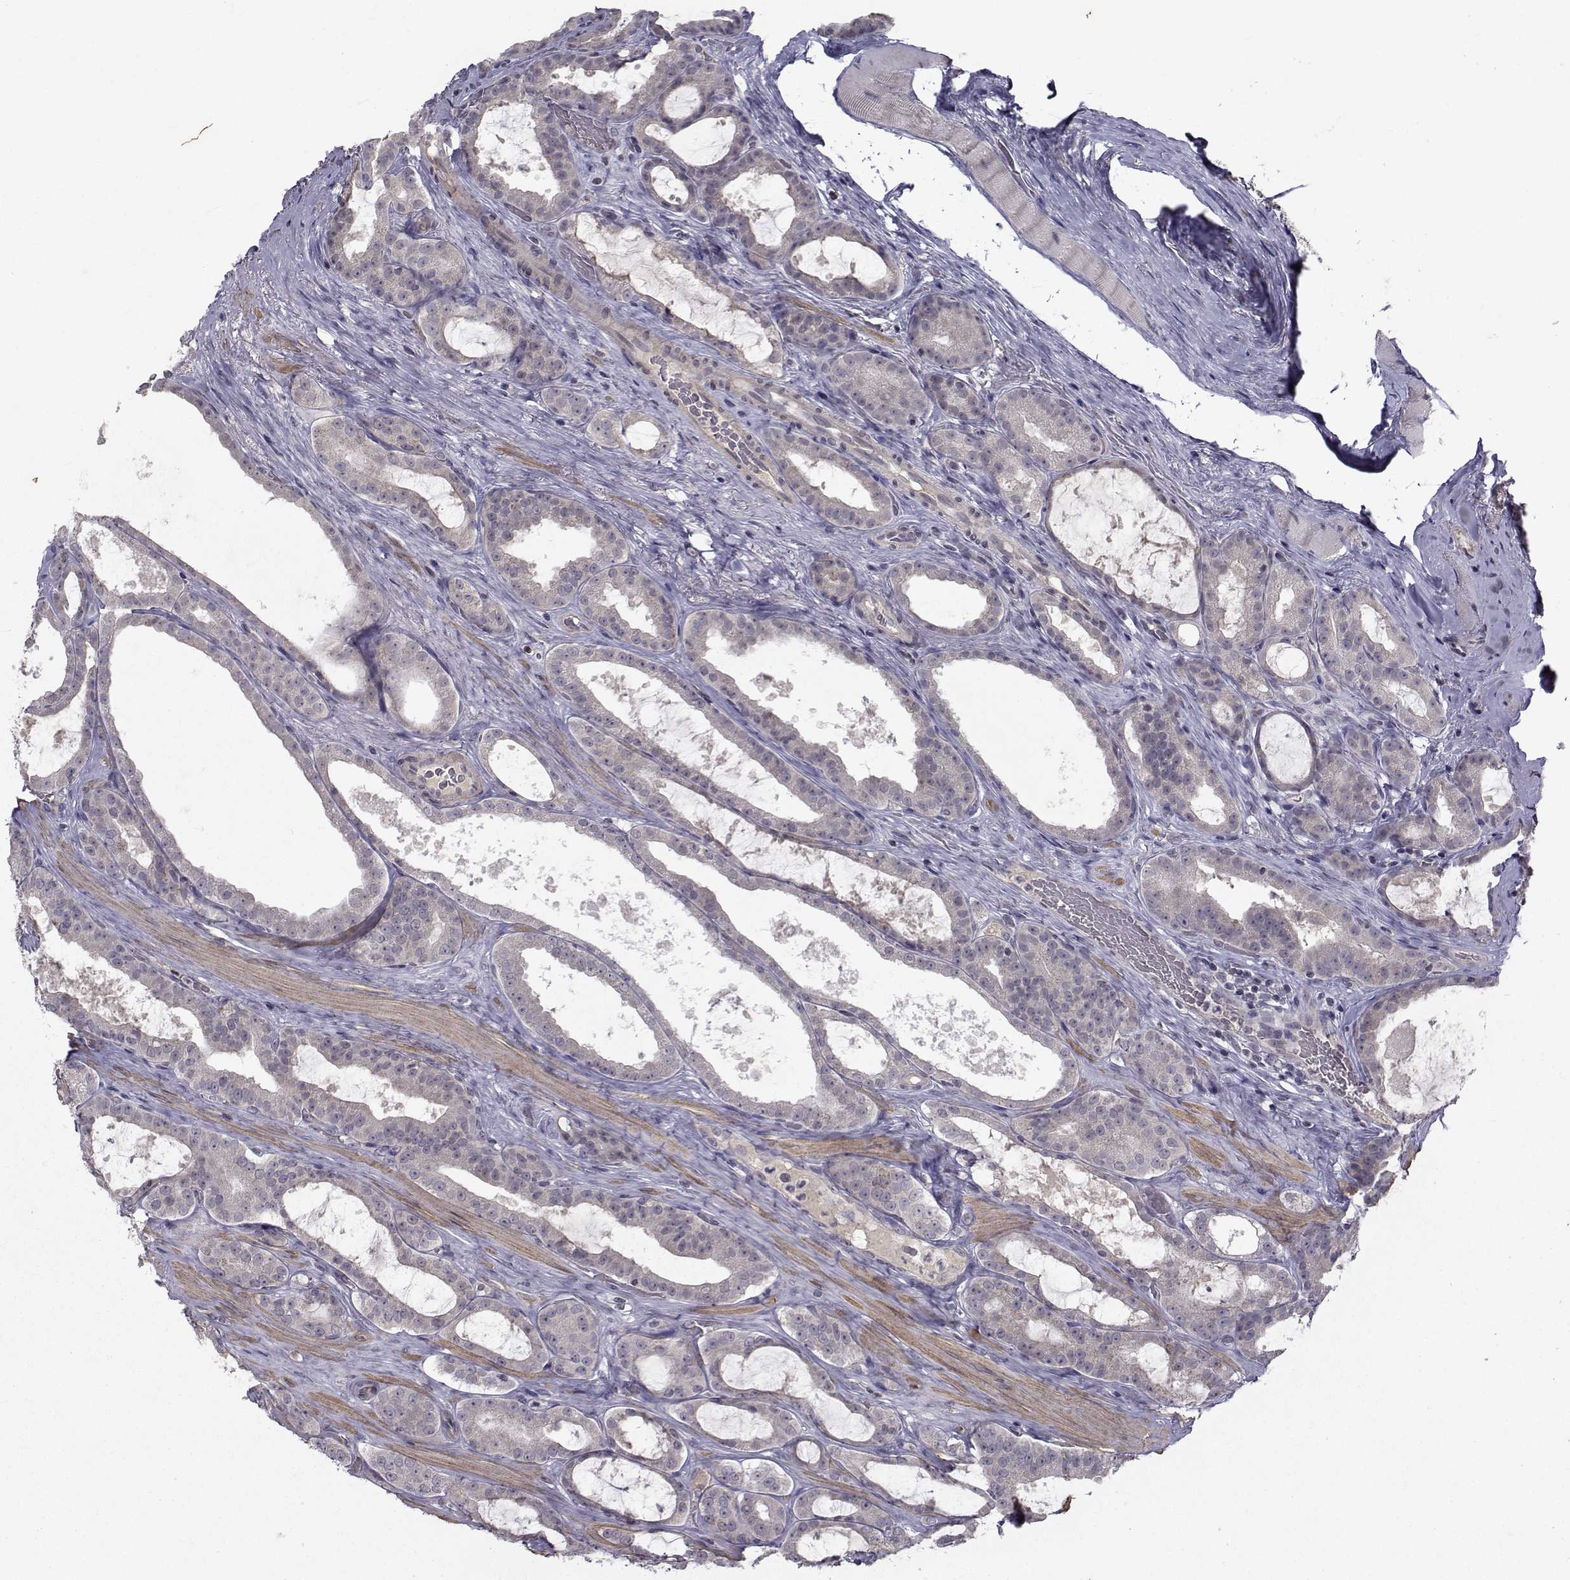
{"staining": {"intensity": "negative", "quantity": "none", "location": "none"}, "tissue": "prostate cancer", "cell_type": "Tumor cells", "image_type": "cancer", "snomed": [{"axis": "morphology", "description": "Adenocarcinoma, NOS"}, {"axis": "topography", "description": "Prostate"}], "caption": "Immunohistochemistry of human prostate cancer (adenocarcinoma) shows no positivity in tumor cells.", "gene": "FDXR", "patient": {"sex": "male", "age": 67}}